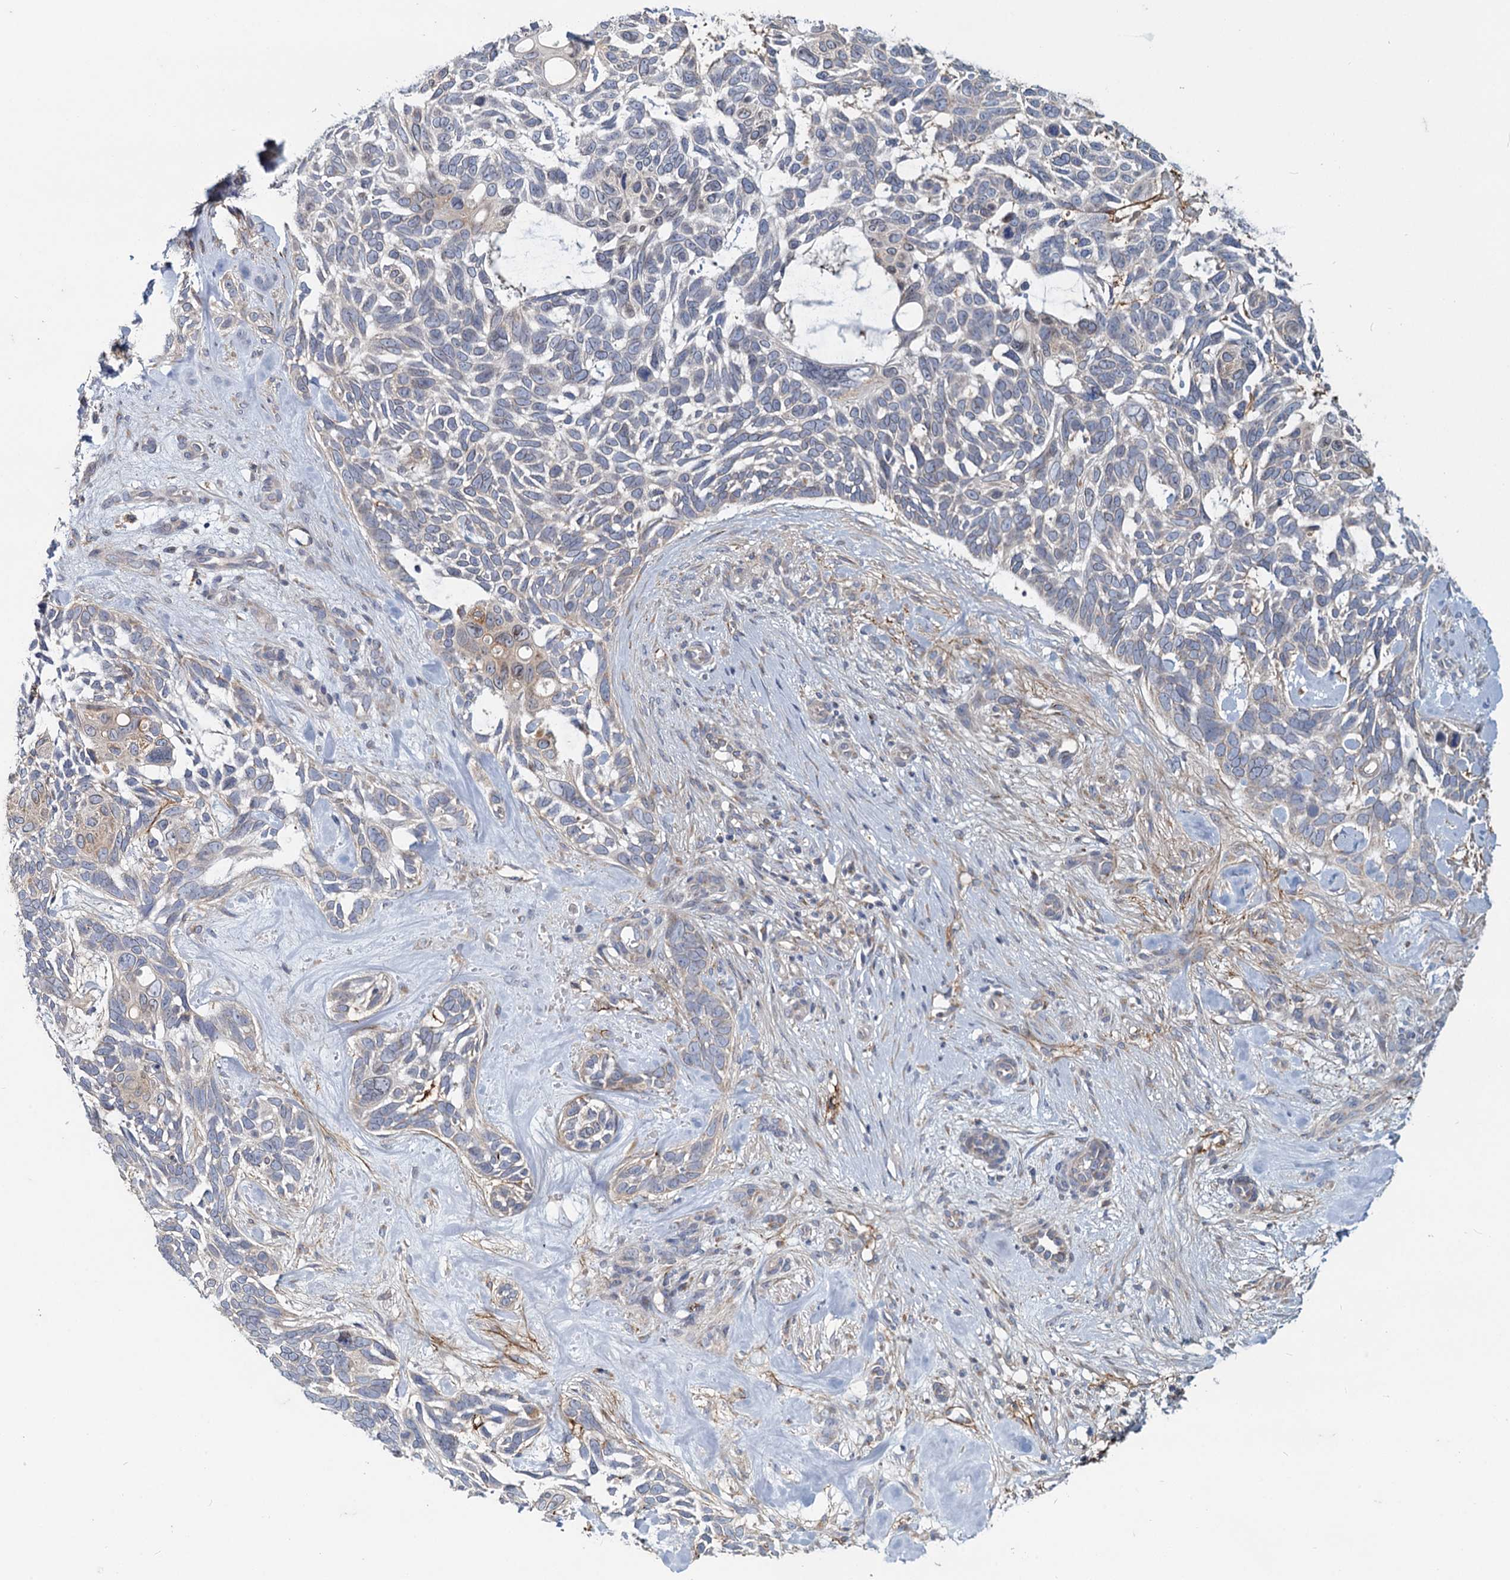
{"staining": {"intensity": "negative", "quantity": "none", "location": "none"}, "tissue": "skin cancer", "cell_type": "Tumor cells", "image_type": "cancer", "snomed": [{"axis": "morphology", "description": "Basal cell carcinoma"}, {"axis": "topography", "description": "Skin"}], "caption": "This is an immunohistochemistry photomicrograph of human skin cancer. There is no staining in tumor cells.", "gene": "ADCY2", "patient": {"sex": "male", "age": 88}}